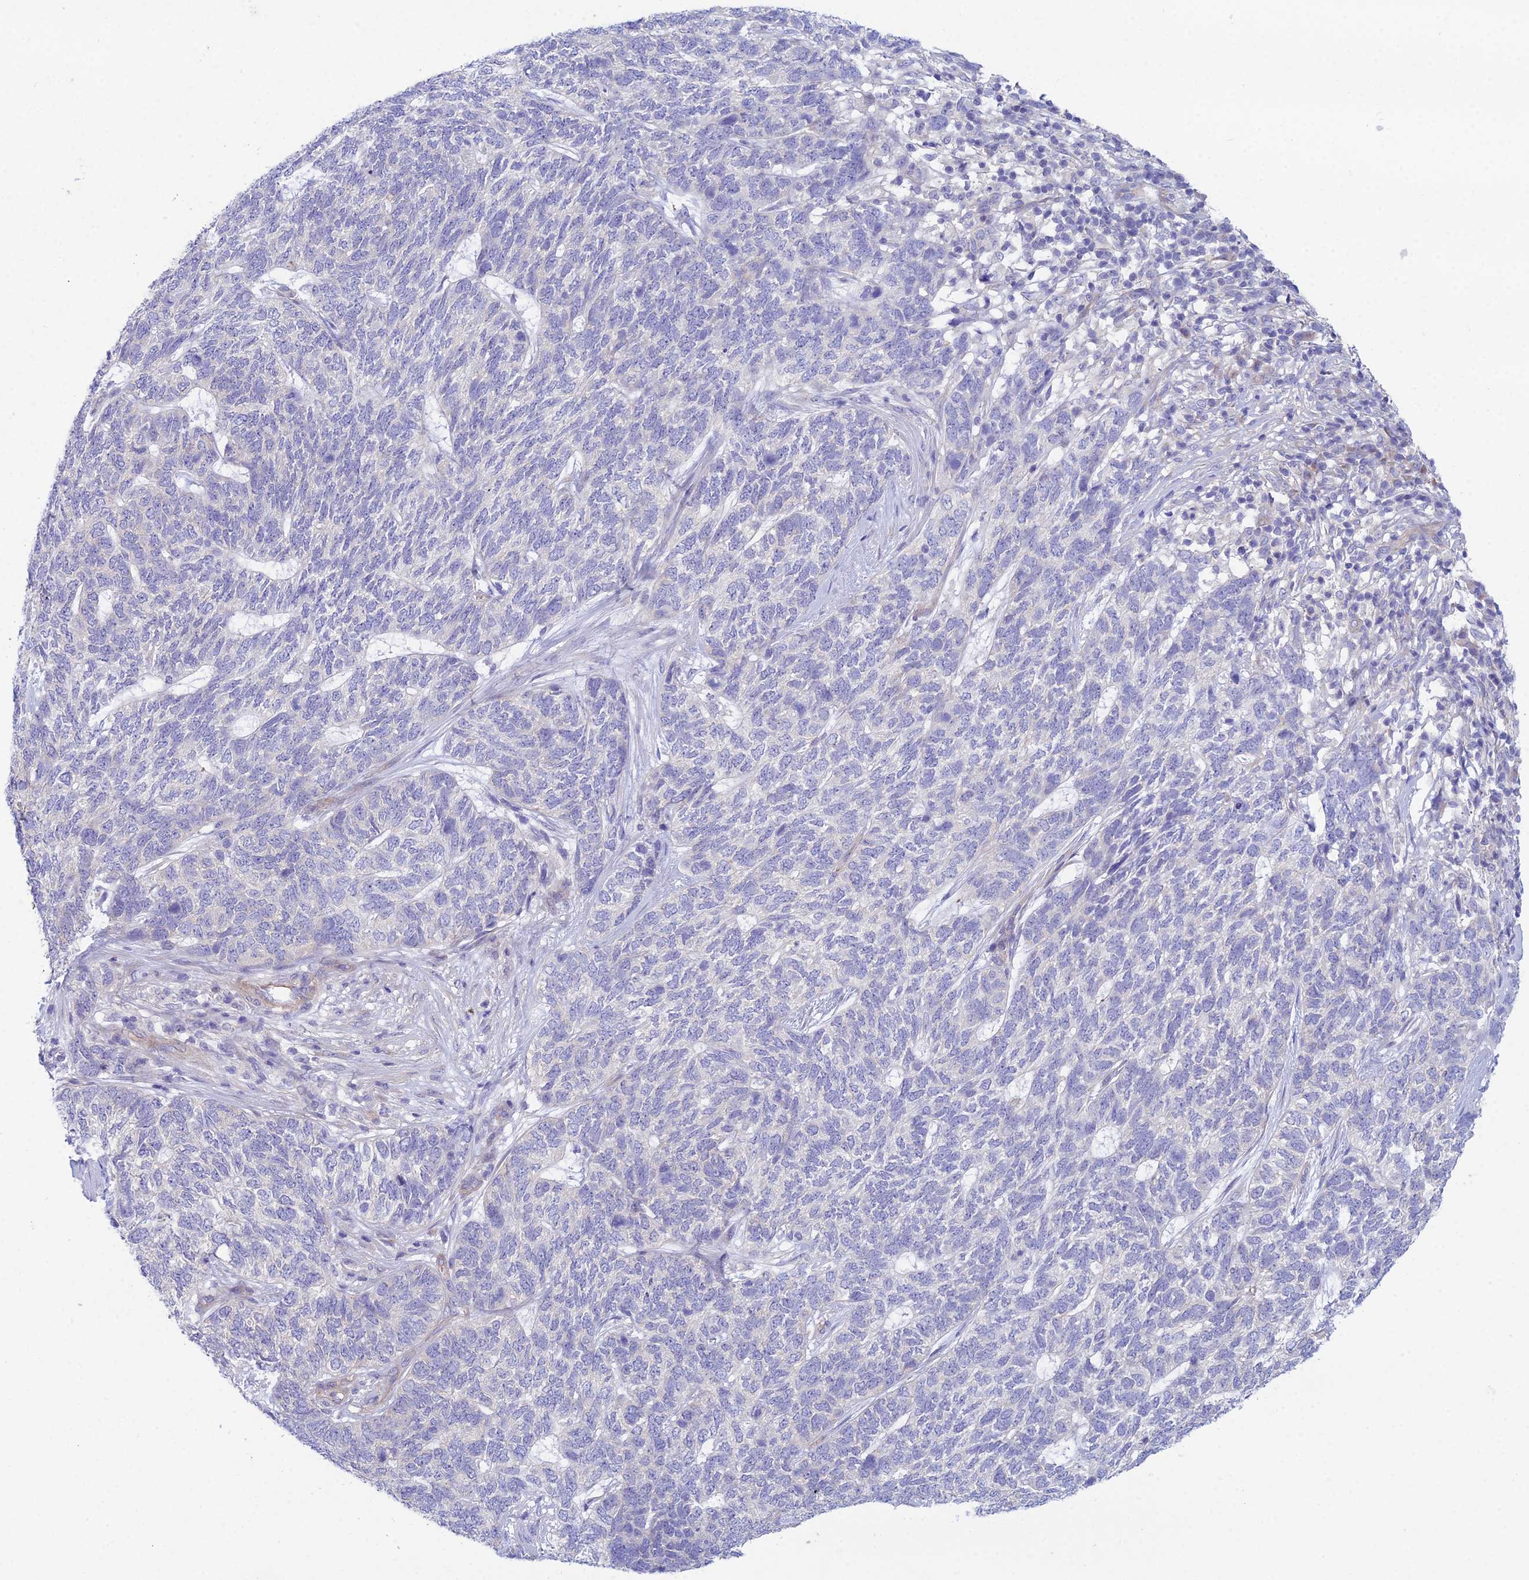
{"staining": {"intensity": "negative", "quantity": "none", "location": "none"}, "tissue": "skin cancer", "cell_type": "Tumor cells", "image_type": "cancer", "snomed": [{"axis": "morphology", "description": "Basal cell carcinoma"}, {"axis": "topography", "description": "Skin"}], "caption": "There is no significant staining in tumor cells of skin basal cell carcinoma.", "gene": "ZNF564", "patient": {"sex": "female", "age": 65}}